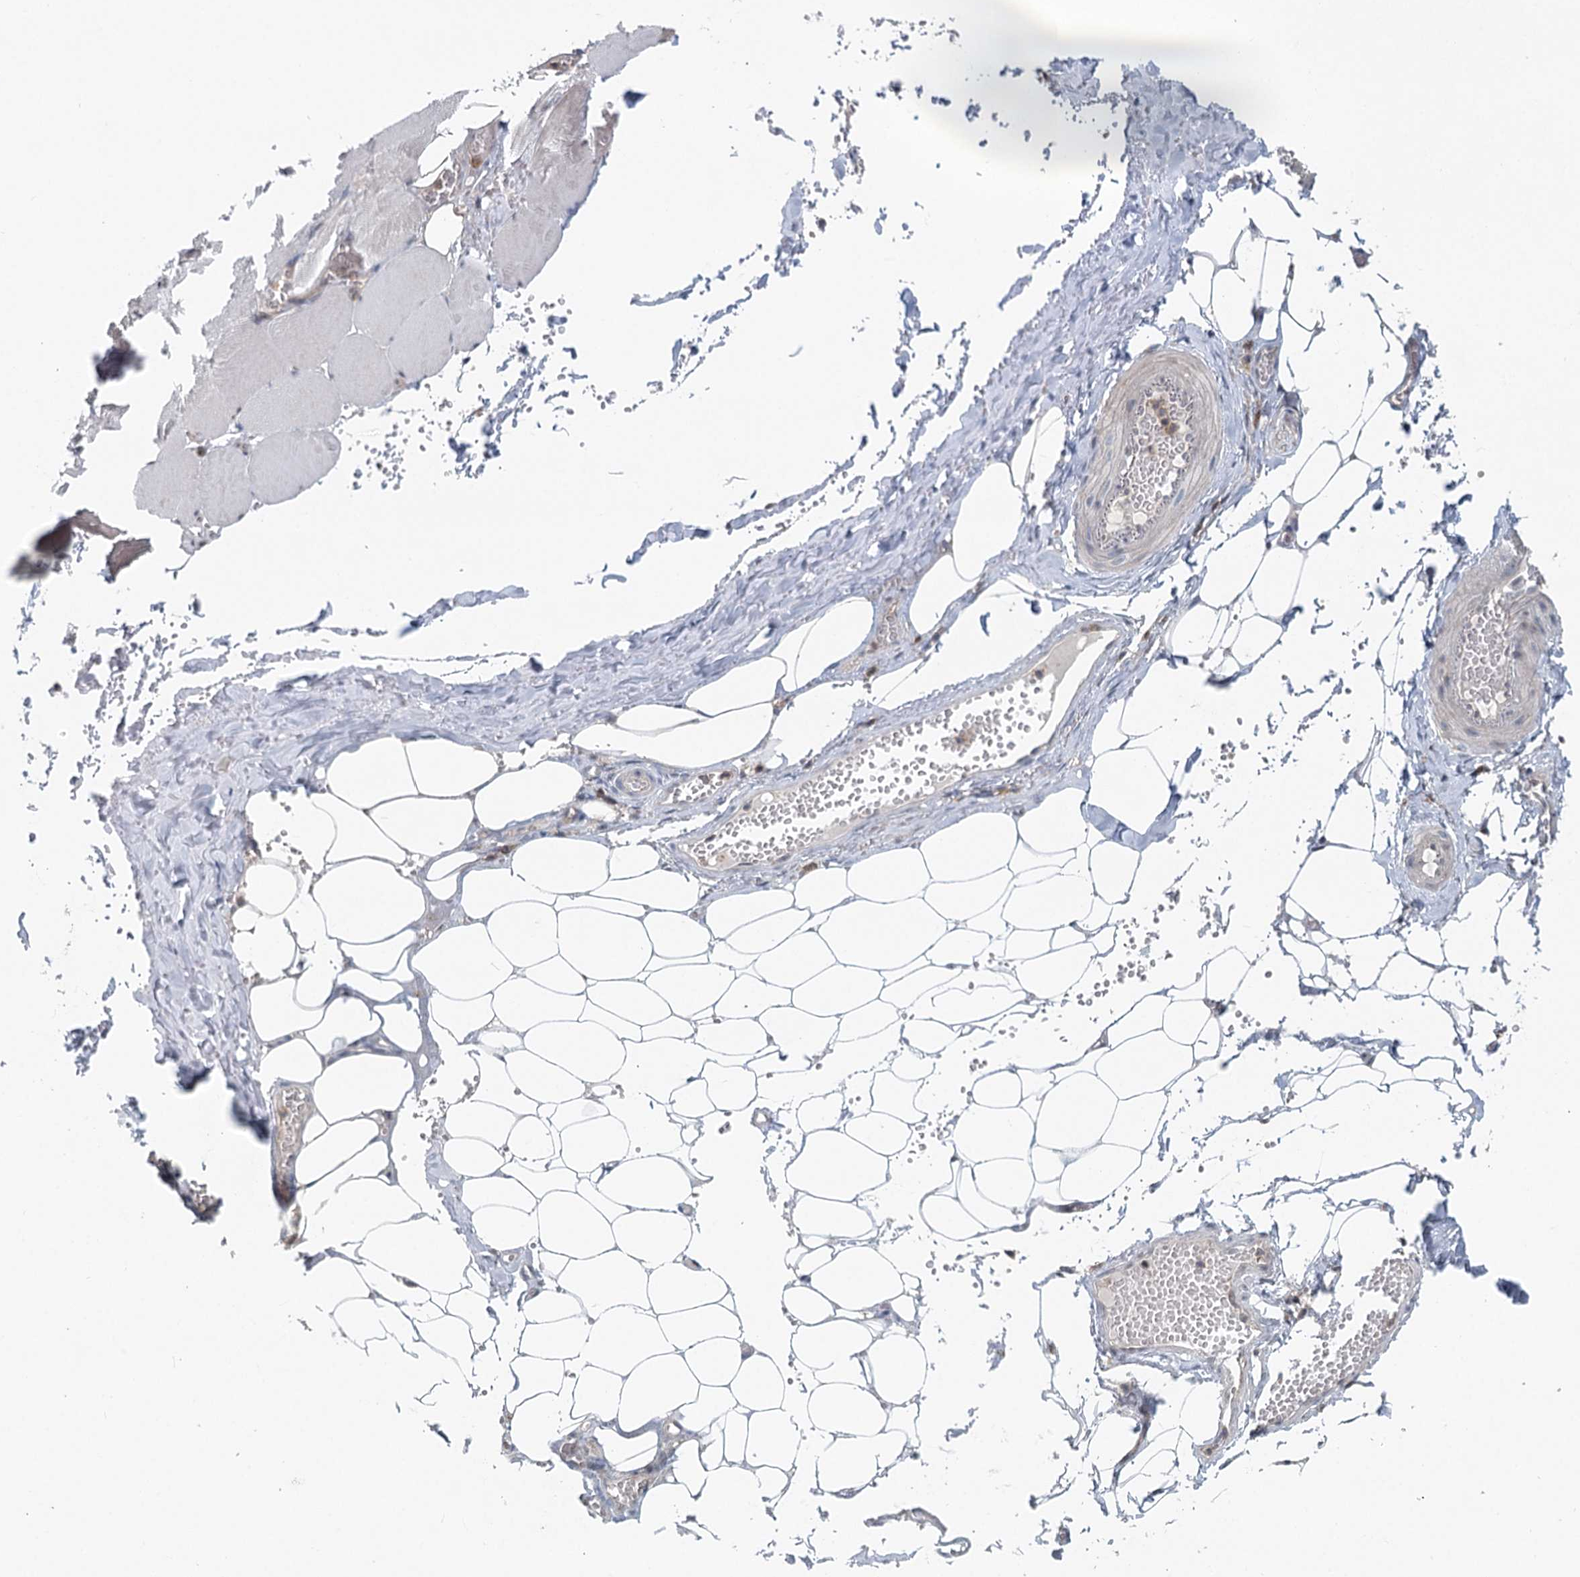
{"staining": {"intensity": "weak", "quantity": ">75%", "location": "cytoplasmic/membranous"}, "tissue": "adipose tissue", "cell_type": "Adipocytes", "image_type": "normal", "snomed": [{"axis": "morphology", "description": "Normal tissue, NOS"}, {"axis": "topography", "description": "Skeletal muscle"}, {"axis": "topography", "description": "Peripheral nerve tissue"}], "caption": "Adipose tissue stained with a brown dye shows weak cytoplasmic/membranous positive staining in about >75% of adipocytes.", "gene": "CDC42SE2", "patient": {"sex": "female", "age": 55}}